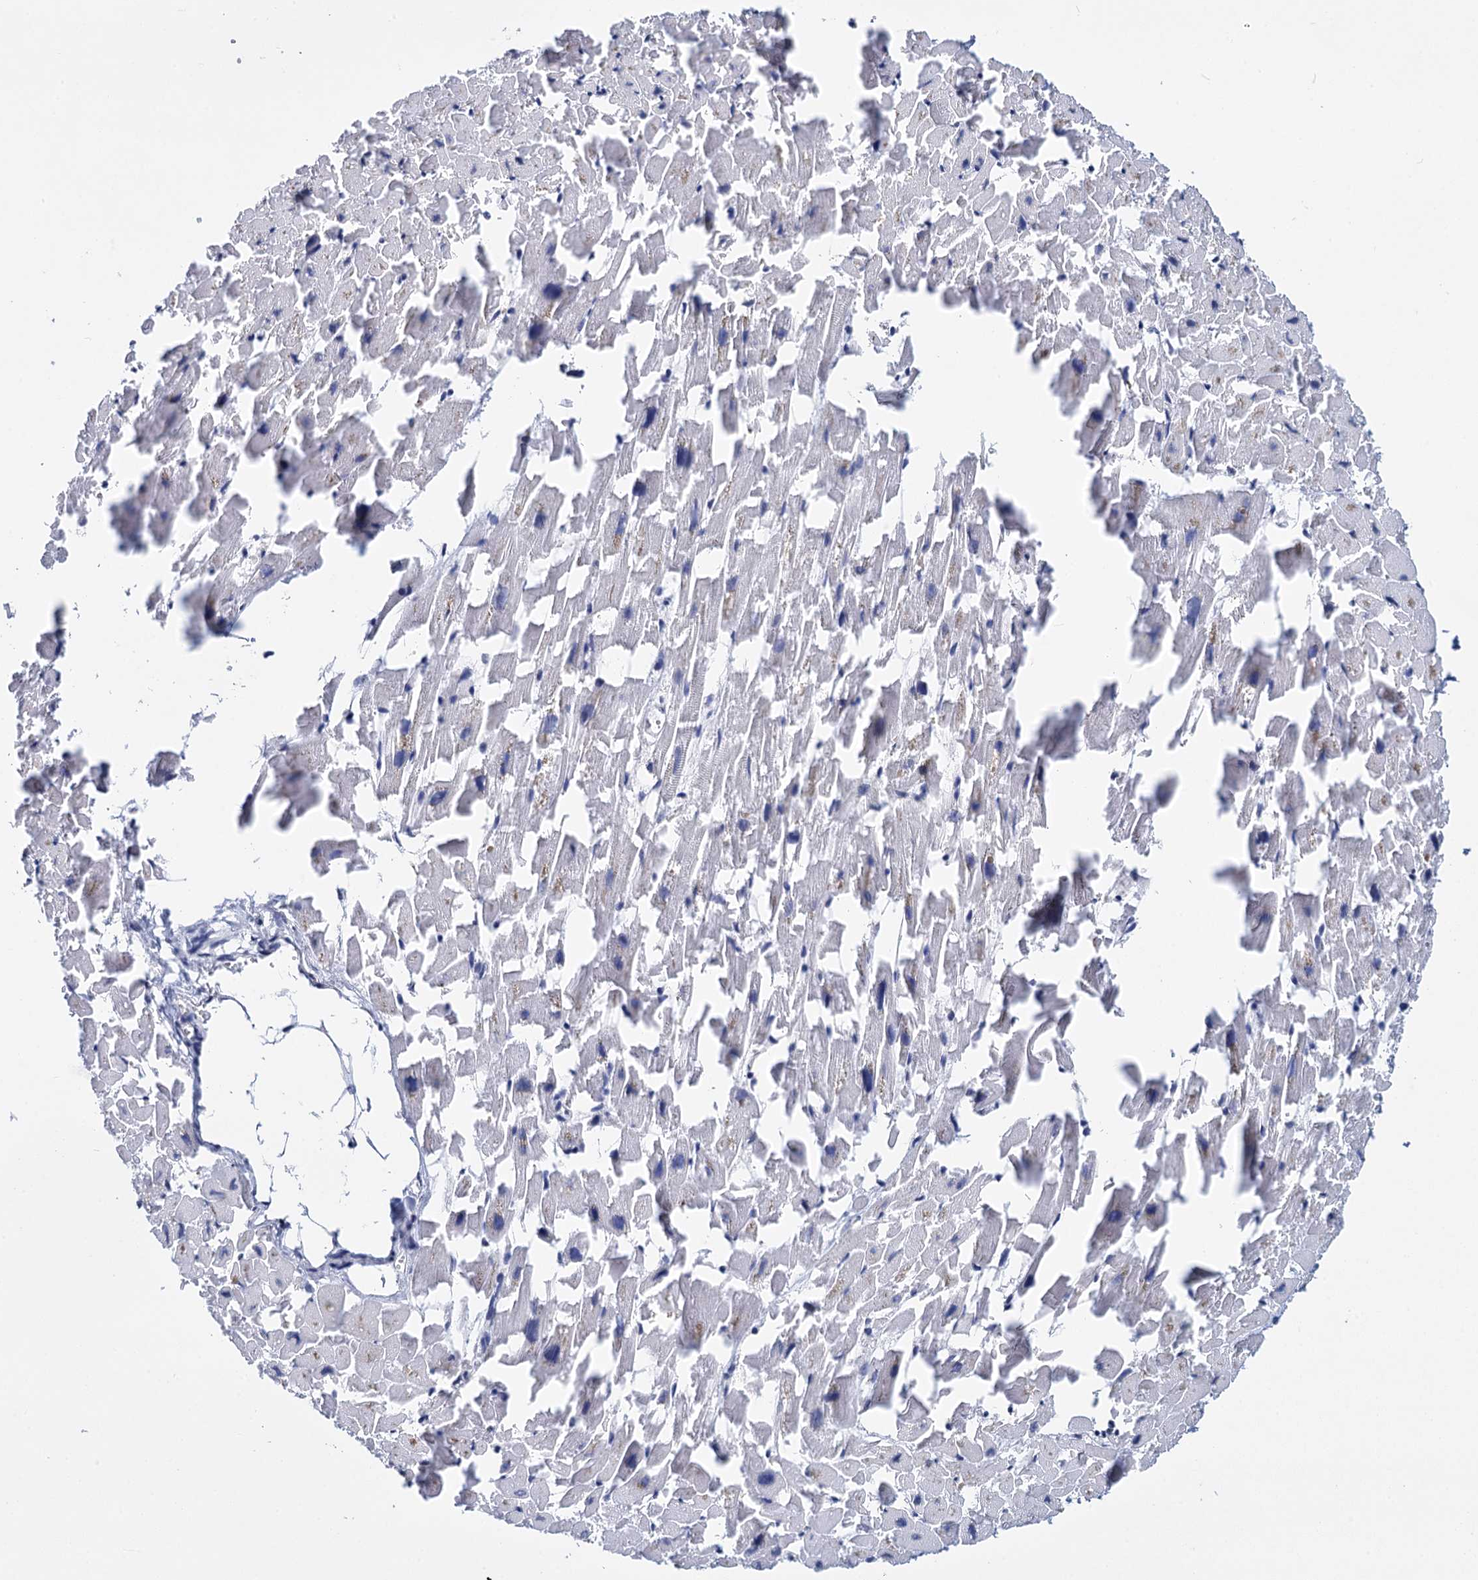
{"staining": {"intensity": "negative", "quantity": "none", "location": "none"}, "tissue": "heart muscle", "cell_type": "Cardiomyocytes", "image_type": "normal", "snomed": [{"axis": "morphology", "description": "Normal tissue, NOS"}, {"axis": "topography", "description": "Heart"}], "caption": "DAB (3,3'-diaminobenzidine) immunohistochemical staining of benign human heart muscle reveals no significant positivity in cardiomyocytes. Nuclei are stained in blue.", "gene": "MAGEA4", "patient": {"sex": "female", "age": 64}}